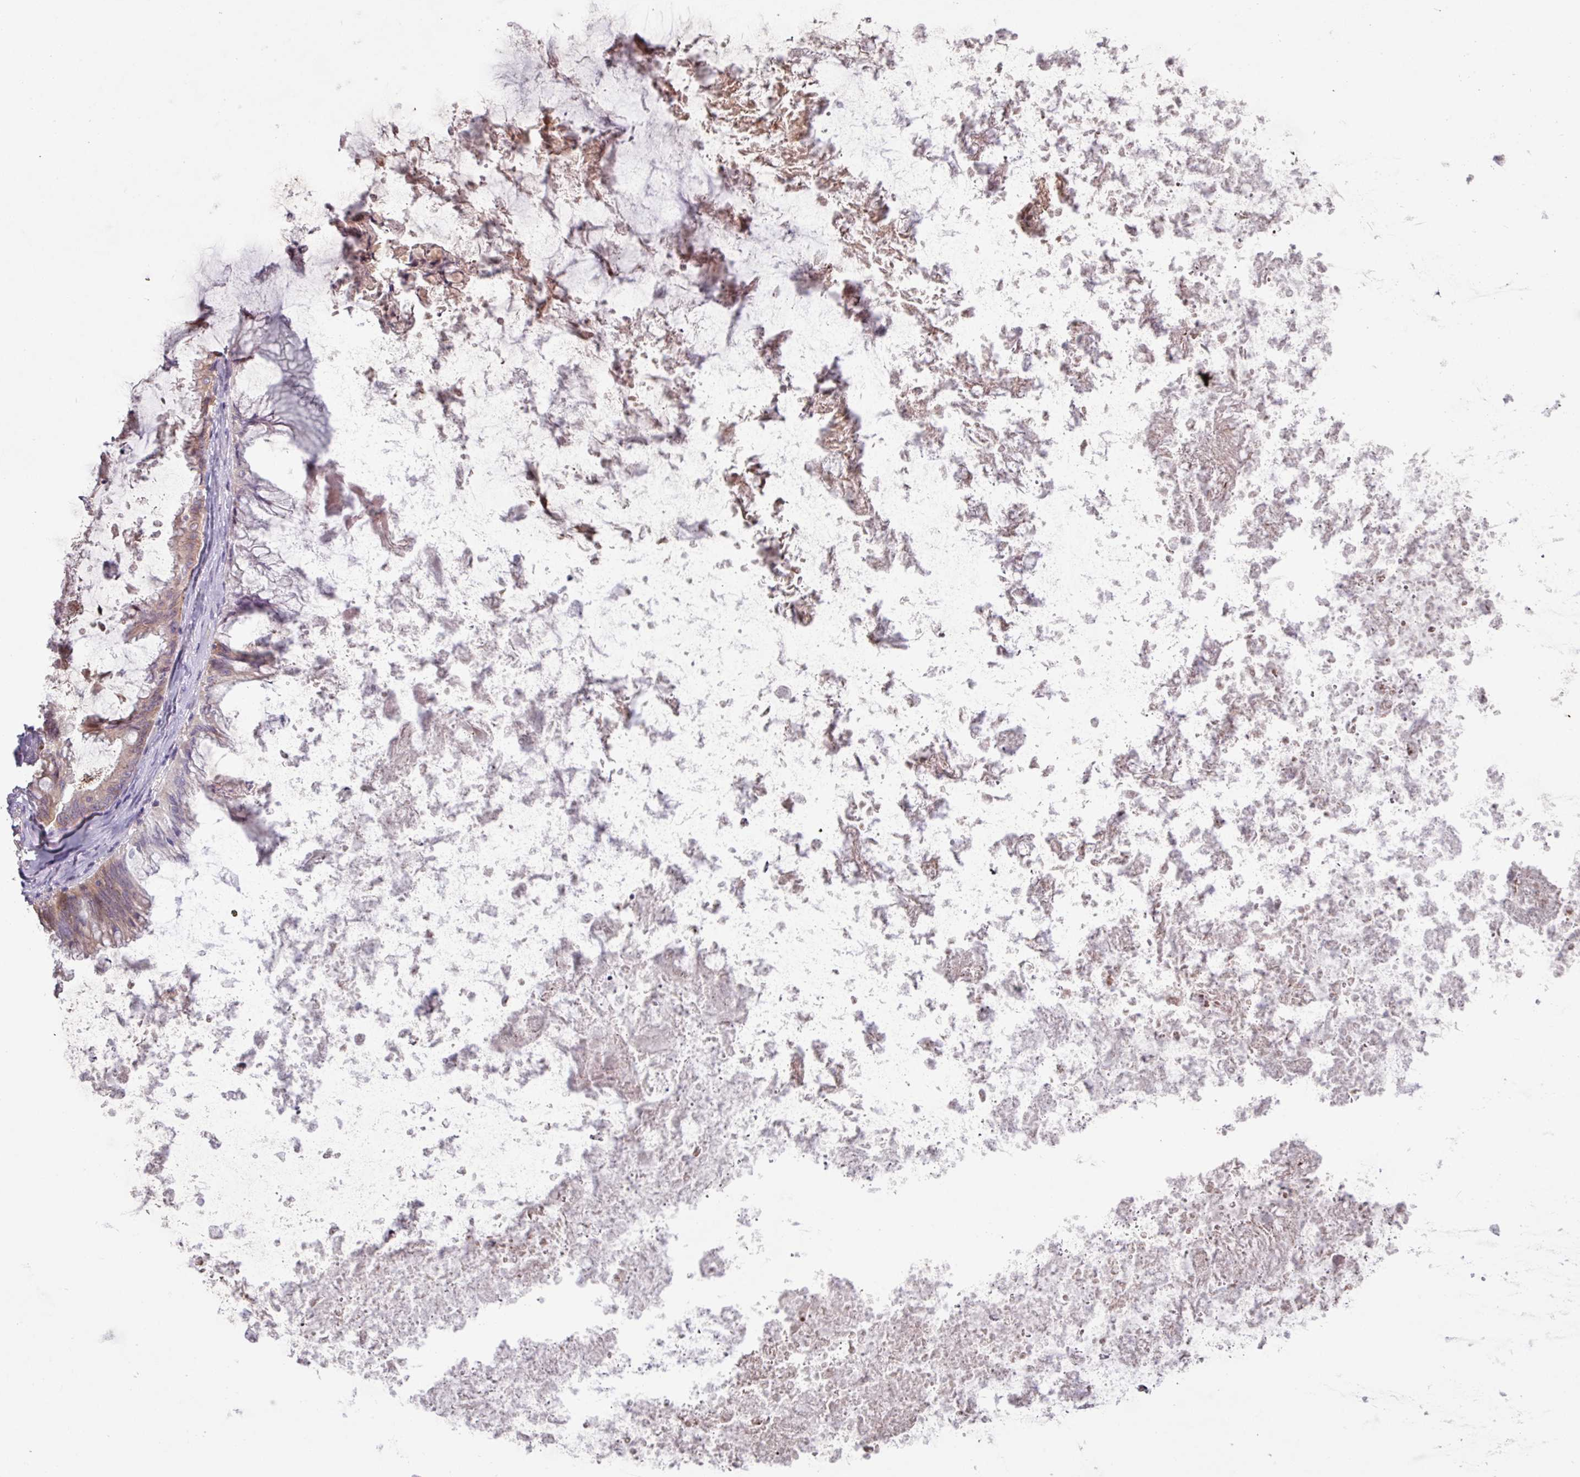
{"staining": {"intensity": "weak", "quantity": "25%-75%", "location": "cytoplasmic/membranous"}, "tissue": "ovarian cancer", "cell_type": "Tumor cells", "image_type": "cancer", "snomed": [{"axis": "morphology", "description": "Cystadenocarcinoma, mucinous, NOS"}, {"axis": "topography", "description": "Ovary"}], "caption": "Ovarian cancer tissue demonstrates weak cytoplasmic/membranous positivity in about 25%-75% of tumor cells, visualized by immunohistochemistry.", "gene": "SLC5A10", "patient": {"sex": "female", "age": 35}}